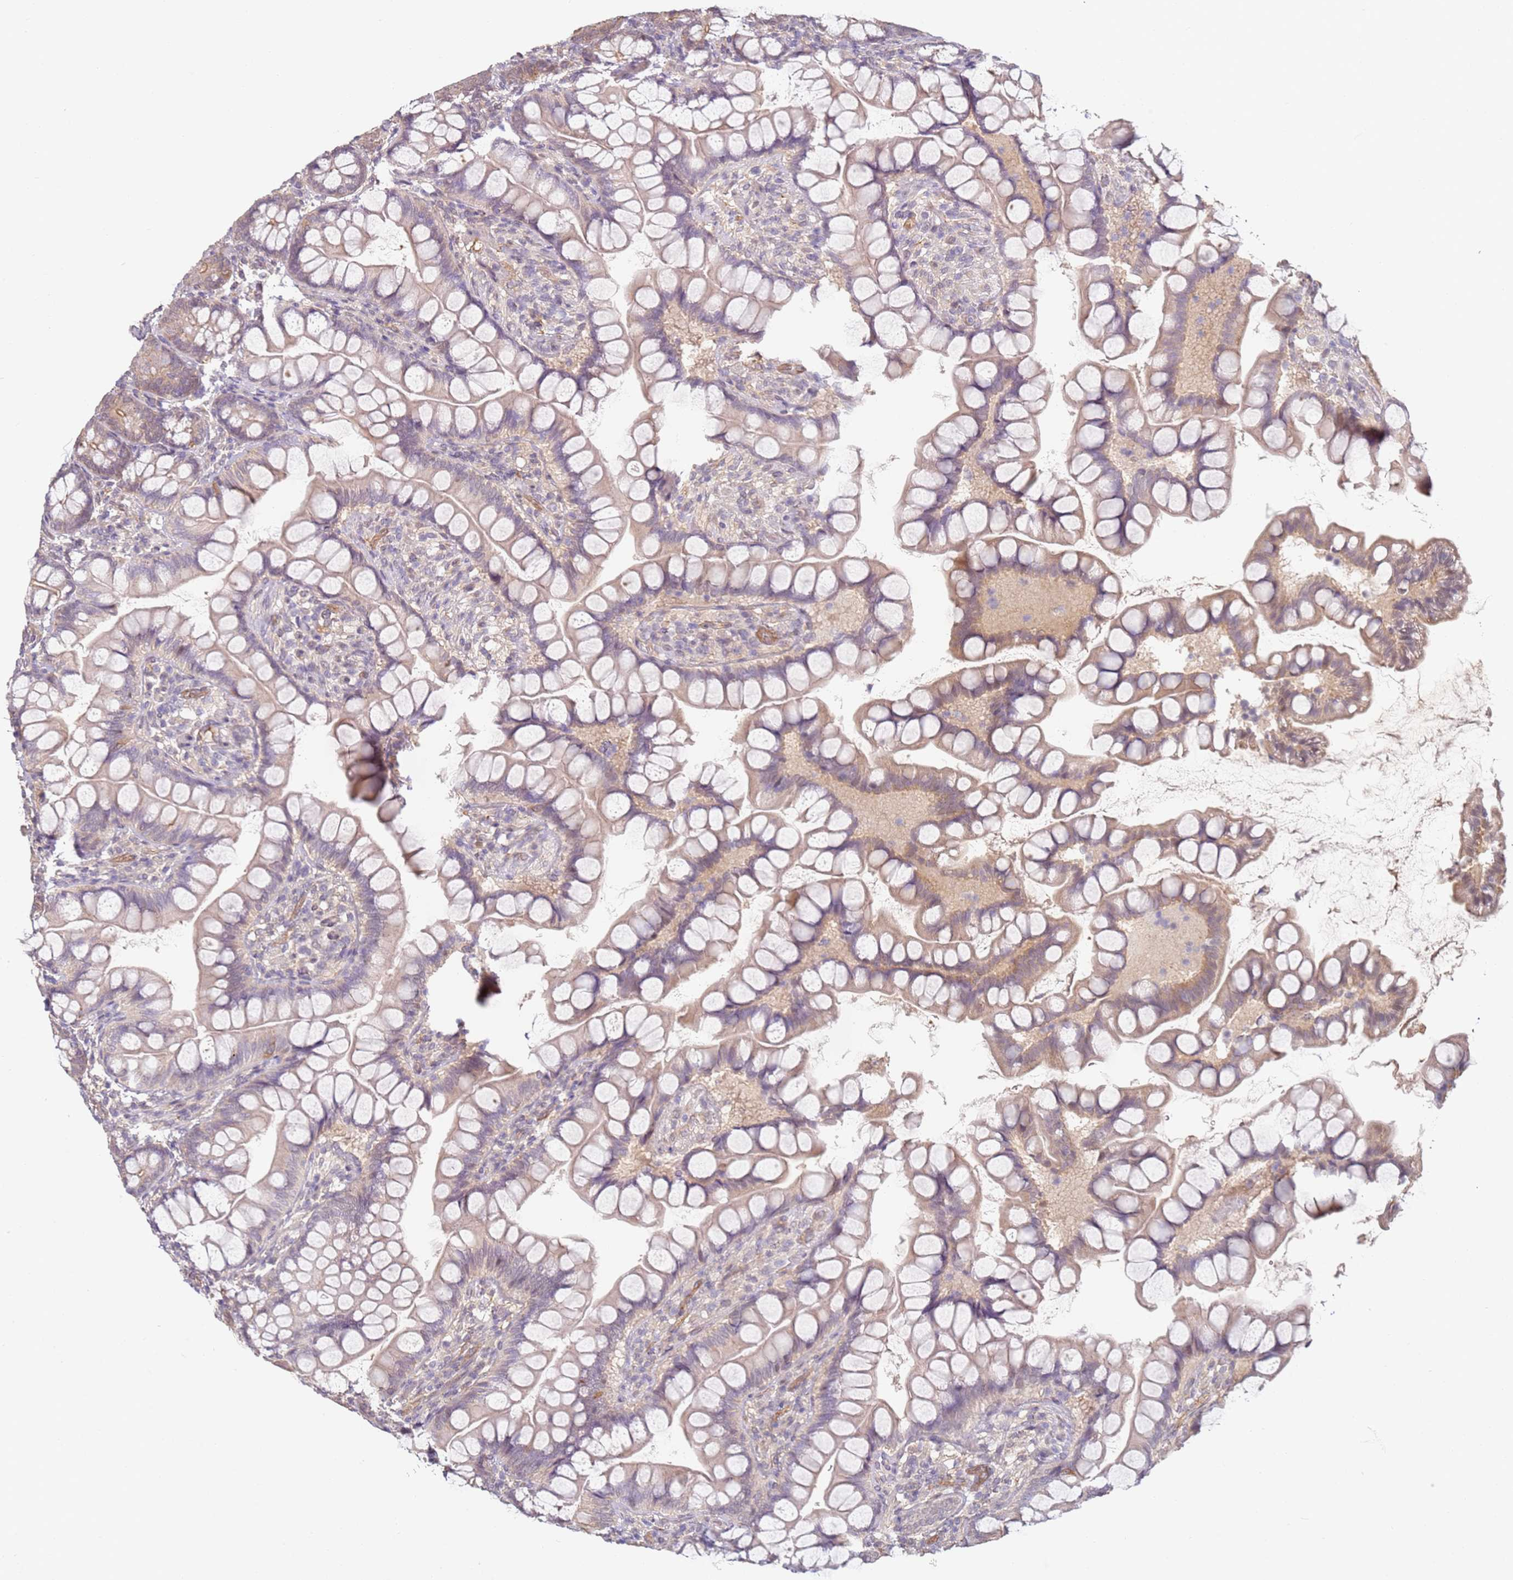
{"staining": {"intensity": "weak", "quantity": "<25%", "location": "cytoplasmic/membranous"}, "tissue": "small intestine", "cell_type": "Glandular cells", "image_type": "normal", "snomed": [{"axis": "morphology", "description": "Normal tissue, NOS"}, {"axis": "topography", "description": "Small intestine"}], "caption": "The image displays no staining of glandular cells in benign small intestine.", "gene": "WDR93", "patient": {"sex": "male", "age": 70}}